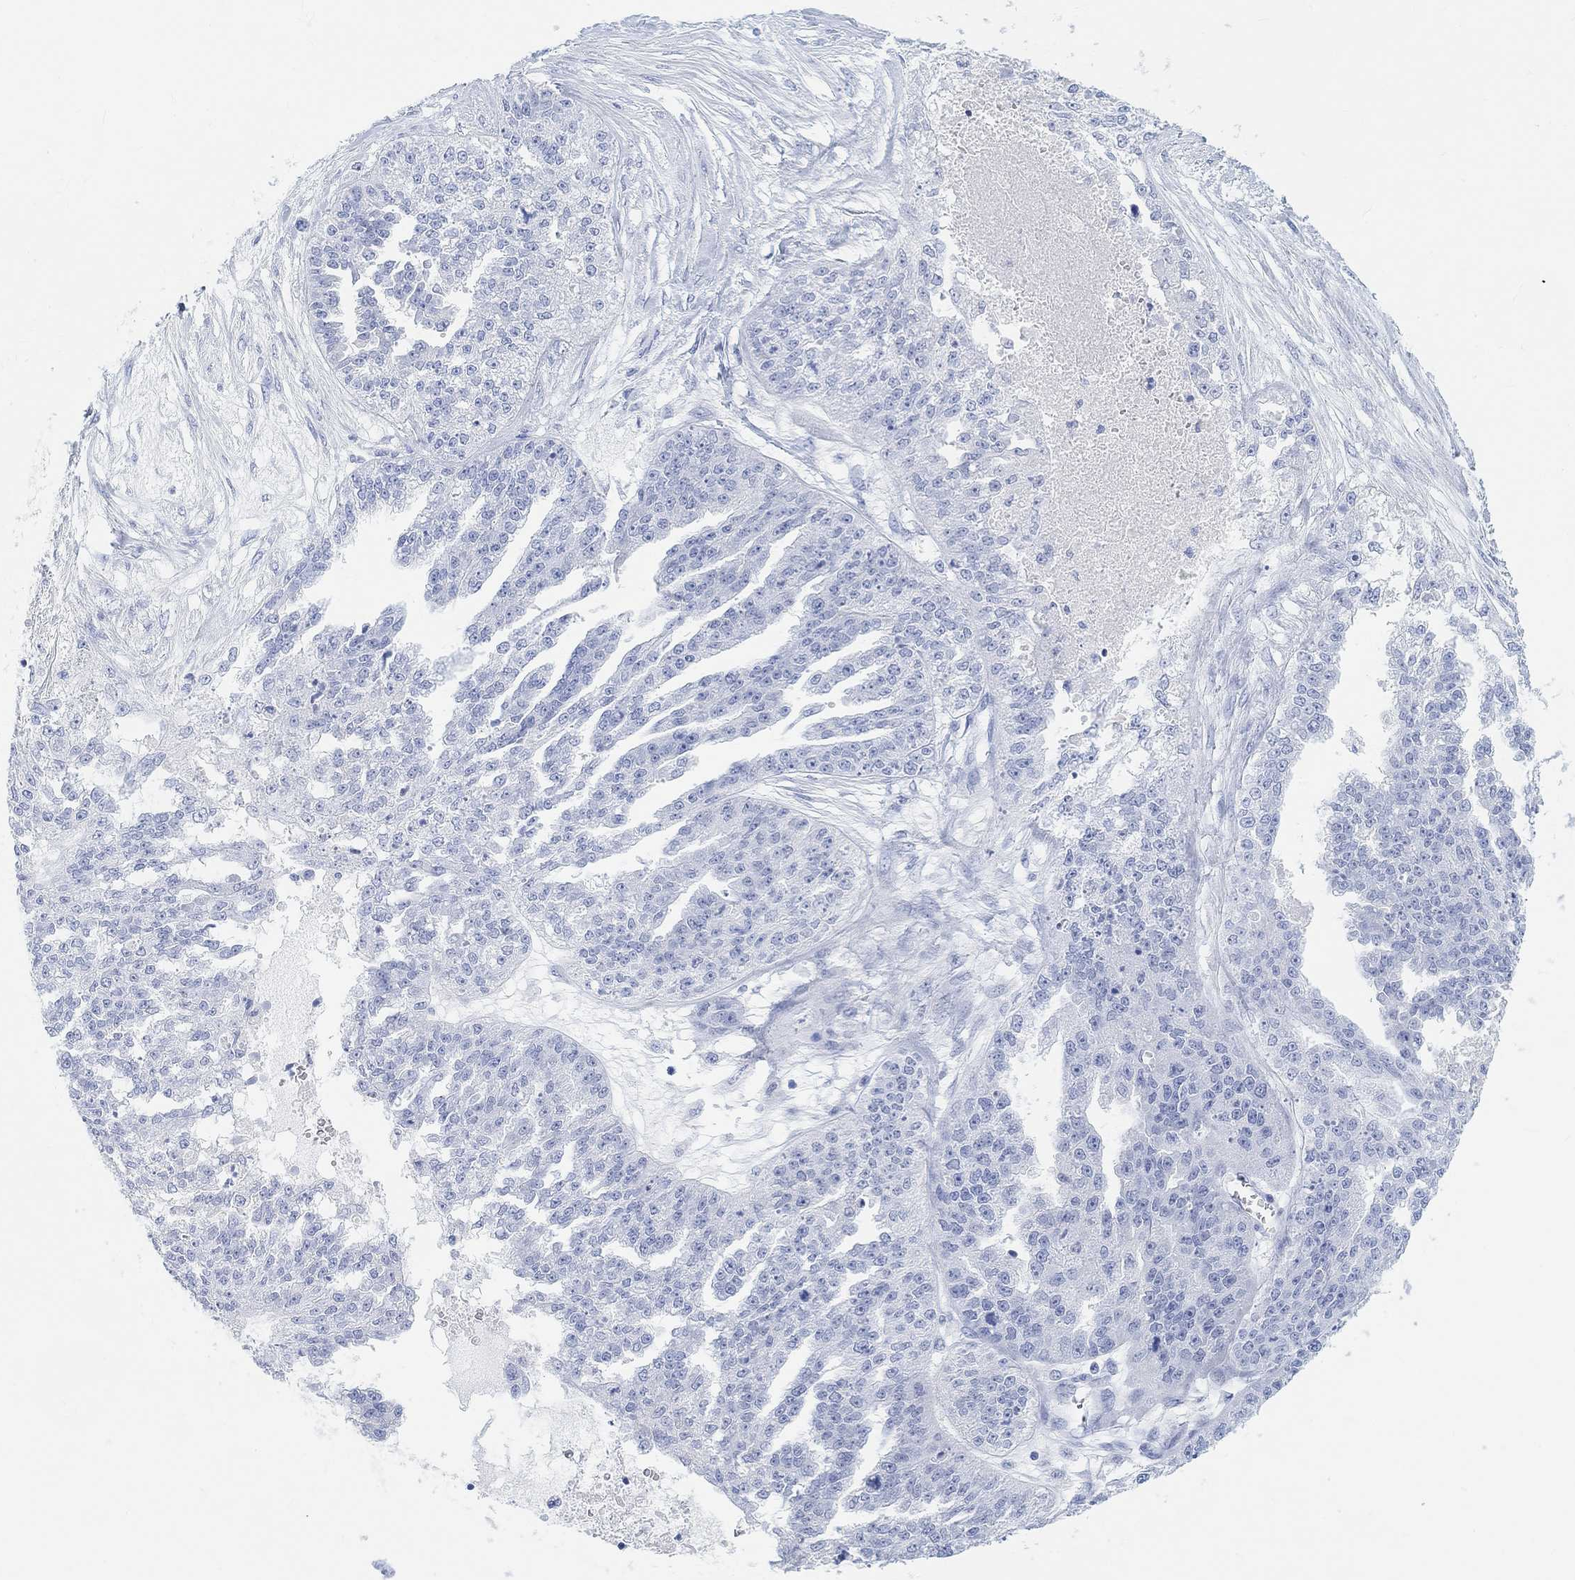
{"staining": {"intensity": "negative", "quantity": "none", "location": "none"}, "tissue": "ovarian cancer", "cell_type": "Tumor cells", "image_type": "cancer", "snomed": [{"axis": "morphology", "description": "Cystadenocarcinoma, serous, NOS"}, {"axis": "topography", "description": "Ovary"}], "caption": "This is an immunohistochemistry (IHC) histopathology image of ovarian serous cystadenocarcinoma. There is no staining in tumor cells.", "gene": "ENO4", "patient": {"sex": "female", "age": 58}}